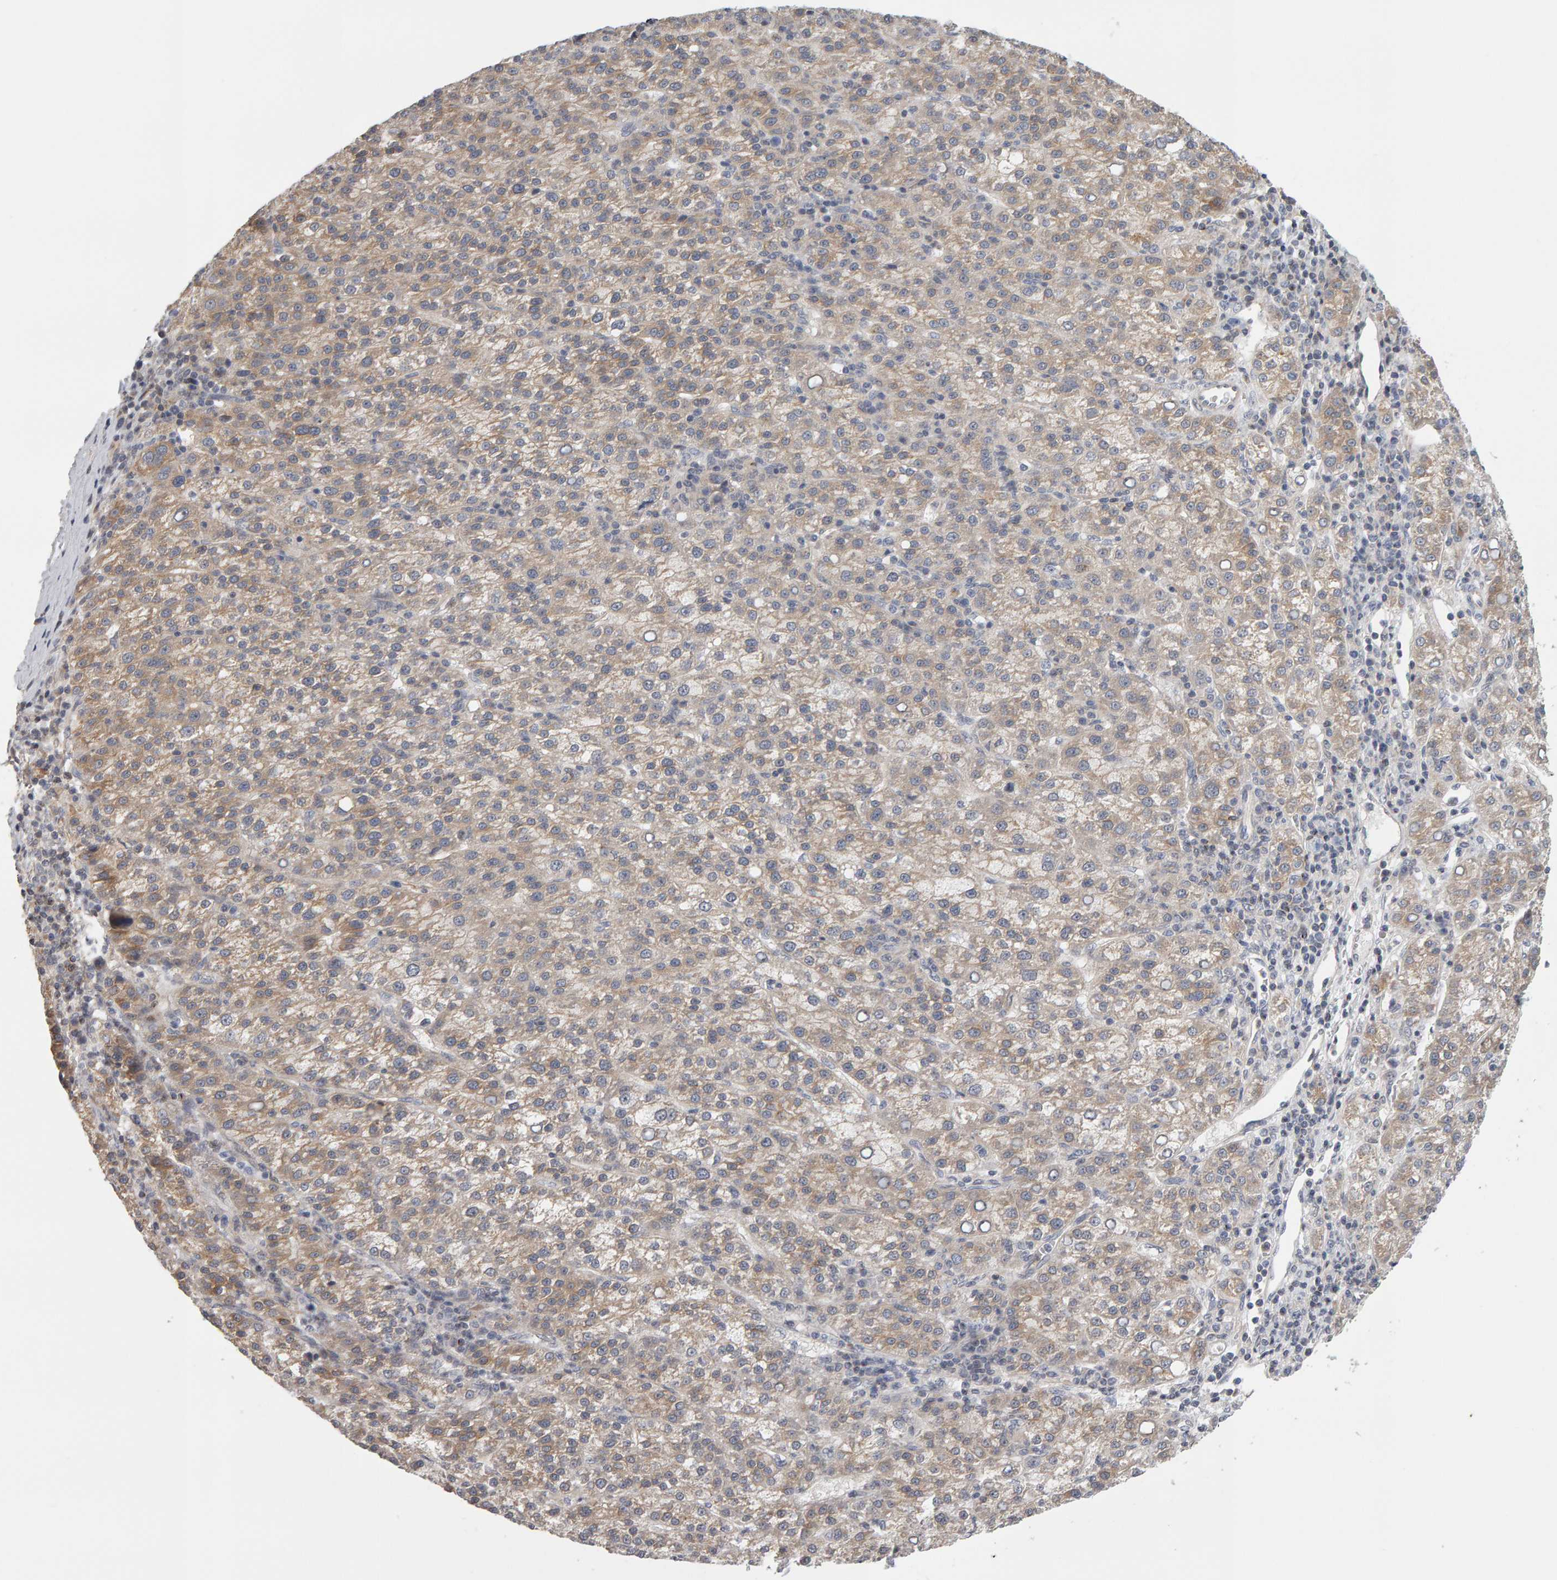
{"staining": {"intensity": "weak", "quantity": ">75%", "location": "cytoplasmic/membranous"}, "tissue": "liver cancer", "cell_type": "Tumor cells", "image_type": "cancer", "snomed": [{"axis": "morphology", "description": "Carcinoma, Hepatocellular, NOS"}, {"axis": "topography", "description": "Liver"}], "caption": "Hepatocellular carcinoma (liver) stained for a protein demonstrates weak cytoplasmic/membranous positivity in tumor cells.", "gene": "MSRA", "patient": {"sex": "female", "age": 58}}